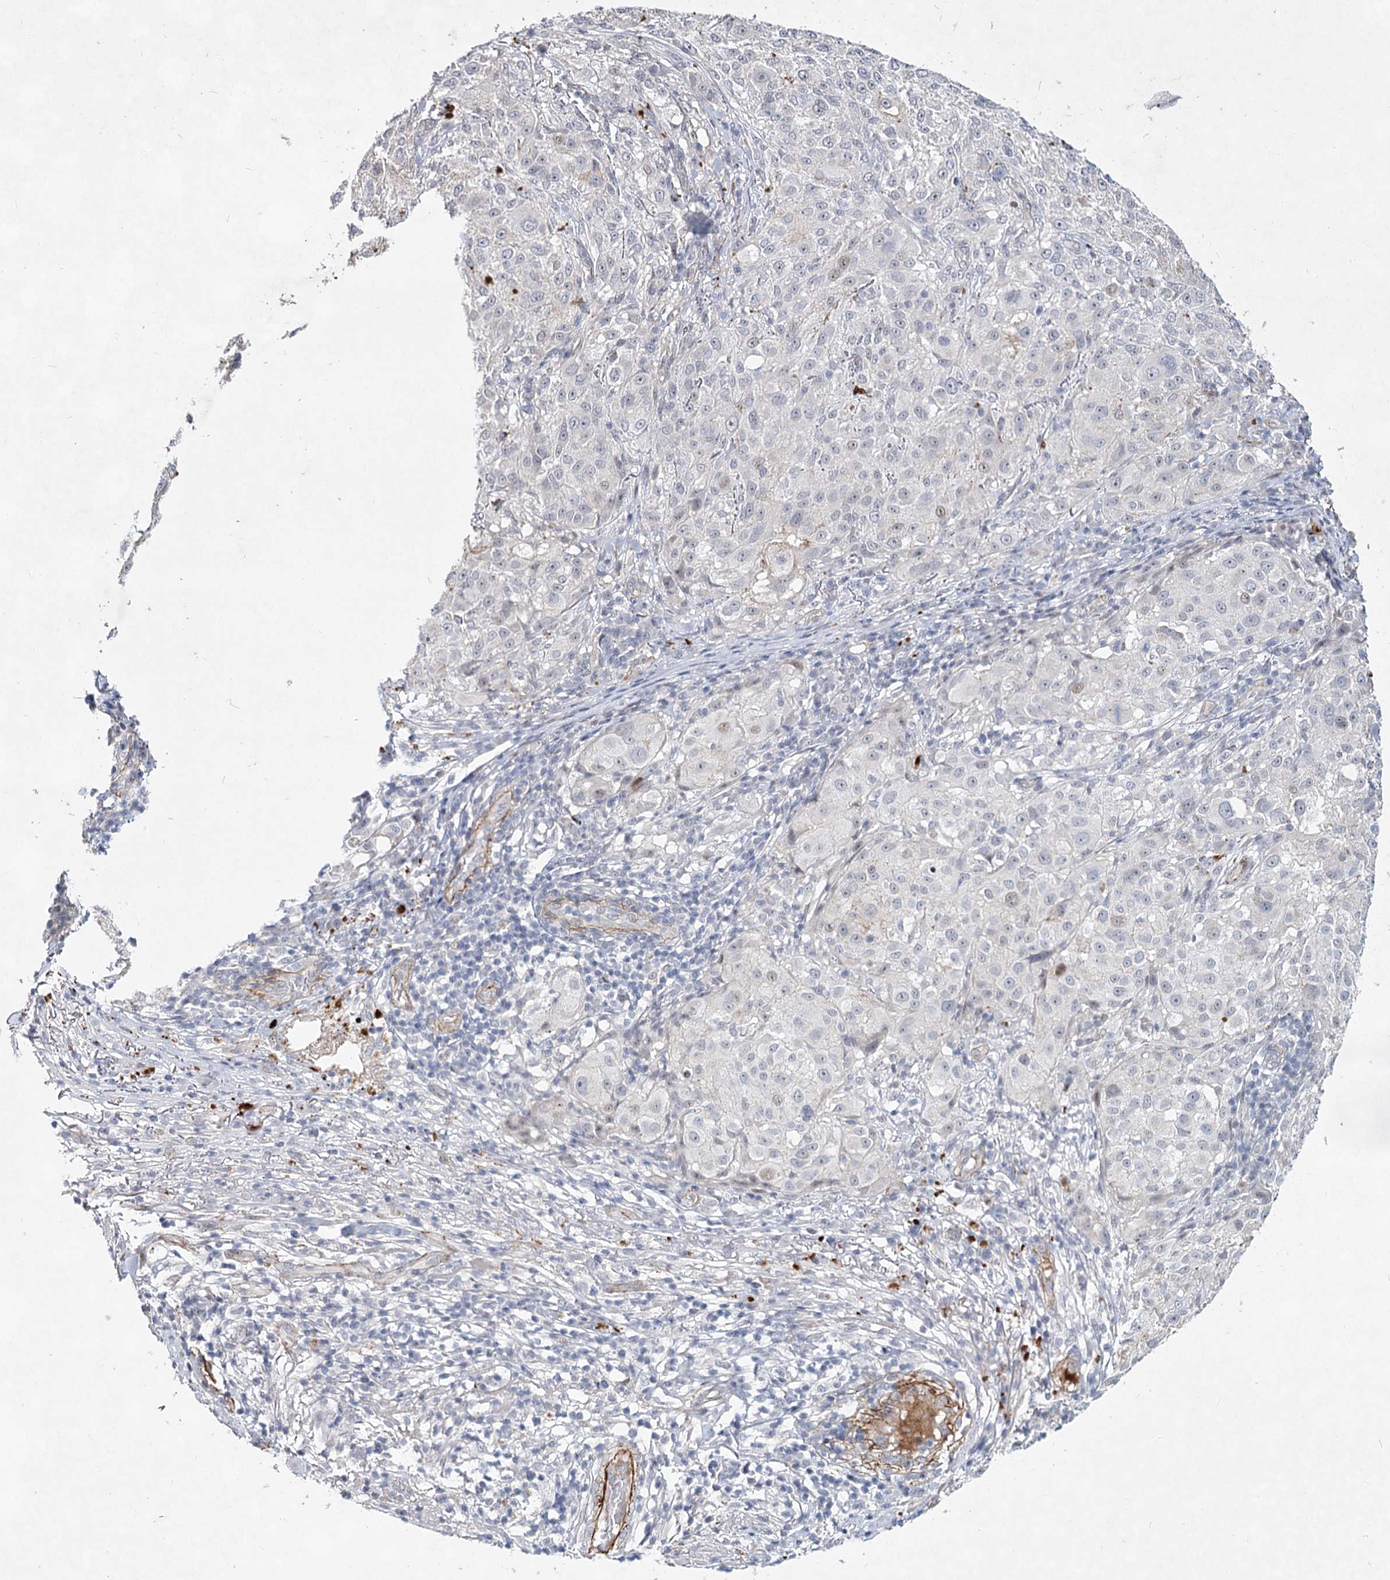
{"staining": {"intensity": "negative", "quantity": "none", "location": "none"}, "tissue": "melanoma", "cell_type": "Tumor cells", "image_type": "cancer", "snomed": [{"axis": "morphology", "description": "Necrosis, NOS"}, {"axis": "morphology", "description": "Malignant melanoma, NOS"}, {"axis": "topography", "description": "Skin"}], "caption": "Immunohistochemistry histopathology image of melanoma stained for a protein (brown), which displays no expression in tumor cells.", "gene": "ATL2", "patient": {"sex": "female", "age": 87}}